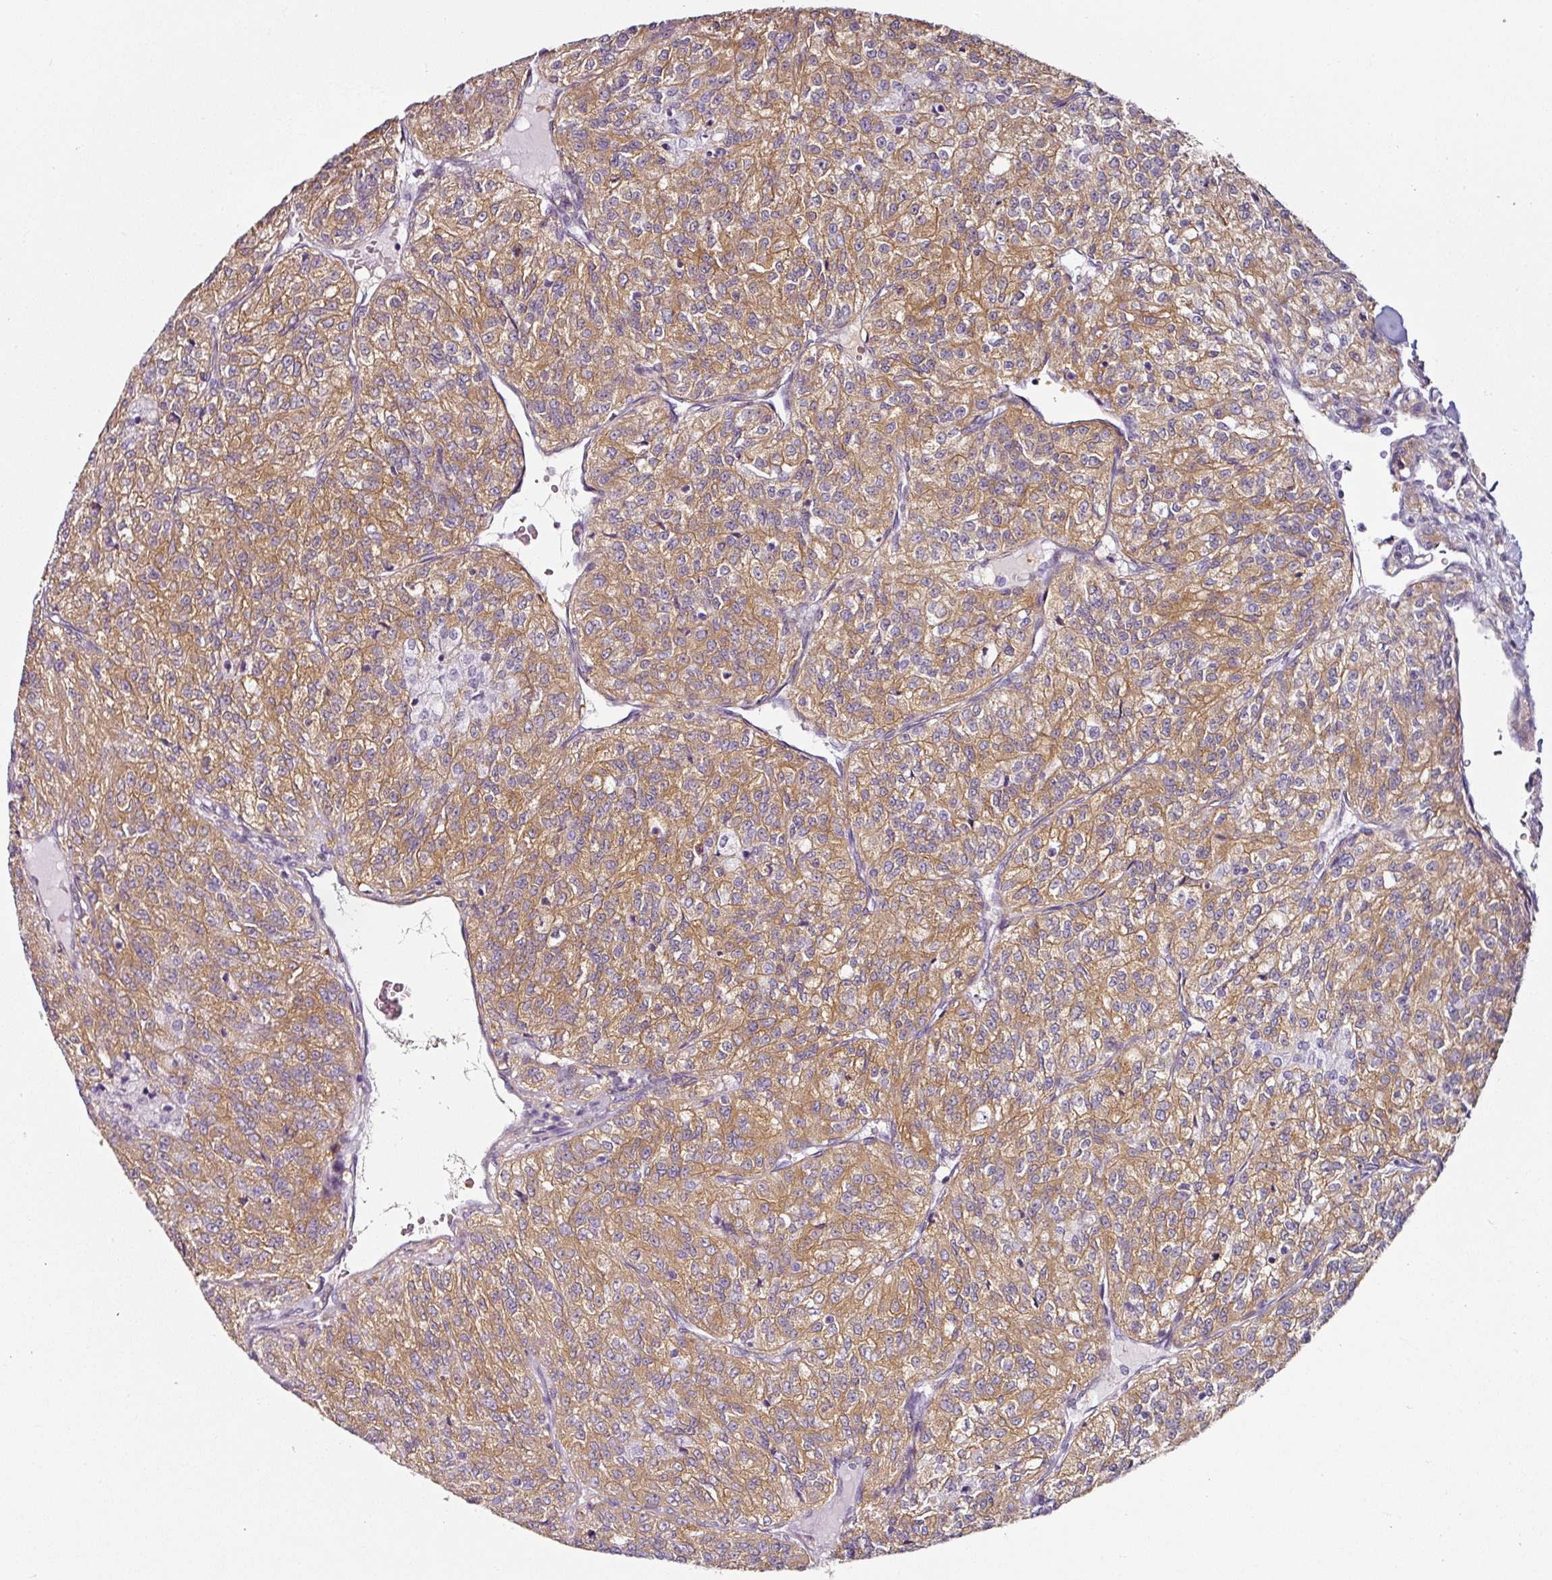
{"staining": {"intensity": "moderate", "quantity": ">75%", "location": "cytoplasmic/membranous"}, "tissue": "renal cancer", "cell_type": "Tumor cells", "image_type": "cancer", "snomed": [{"axis": "morphology", "description": "Adenocarcinoma, NOS"}, {"axis": "topography", "description": "Kidney"}], "caption": "Brown immunohistochemical staining in renal cancer shows moderate cytoplasmic/membranous staining in about >75% of tumor cells.", "gene": "CAP2", "patient": {"sex": "female", "age": 63}}